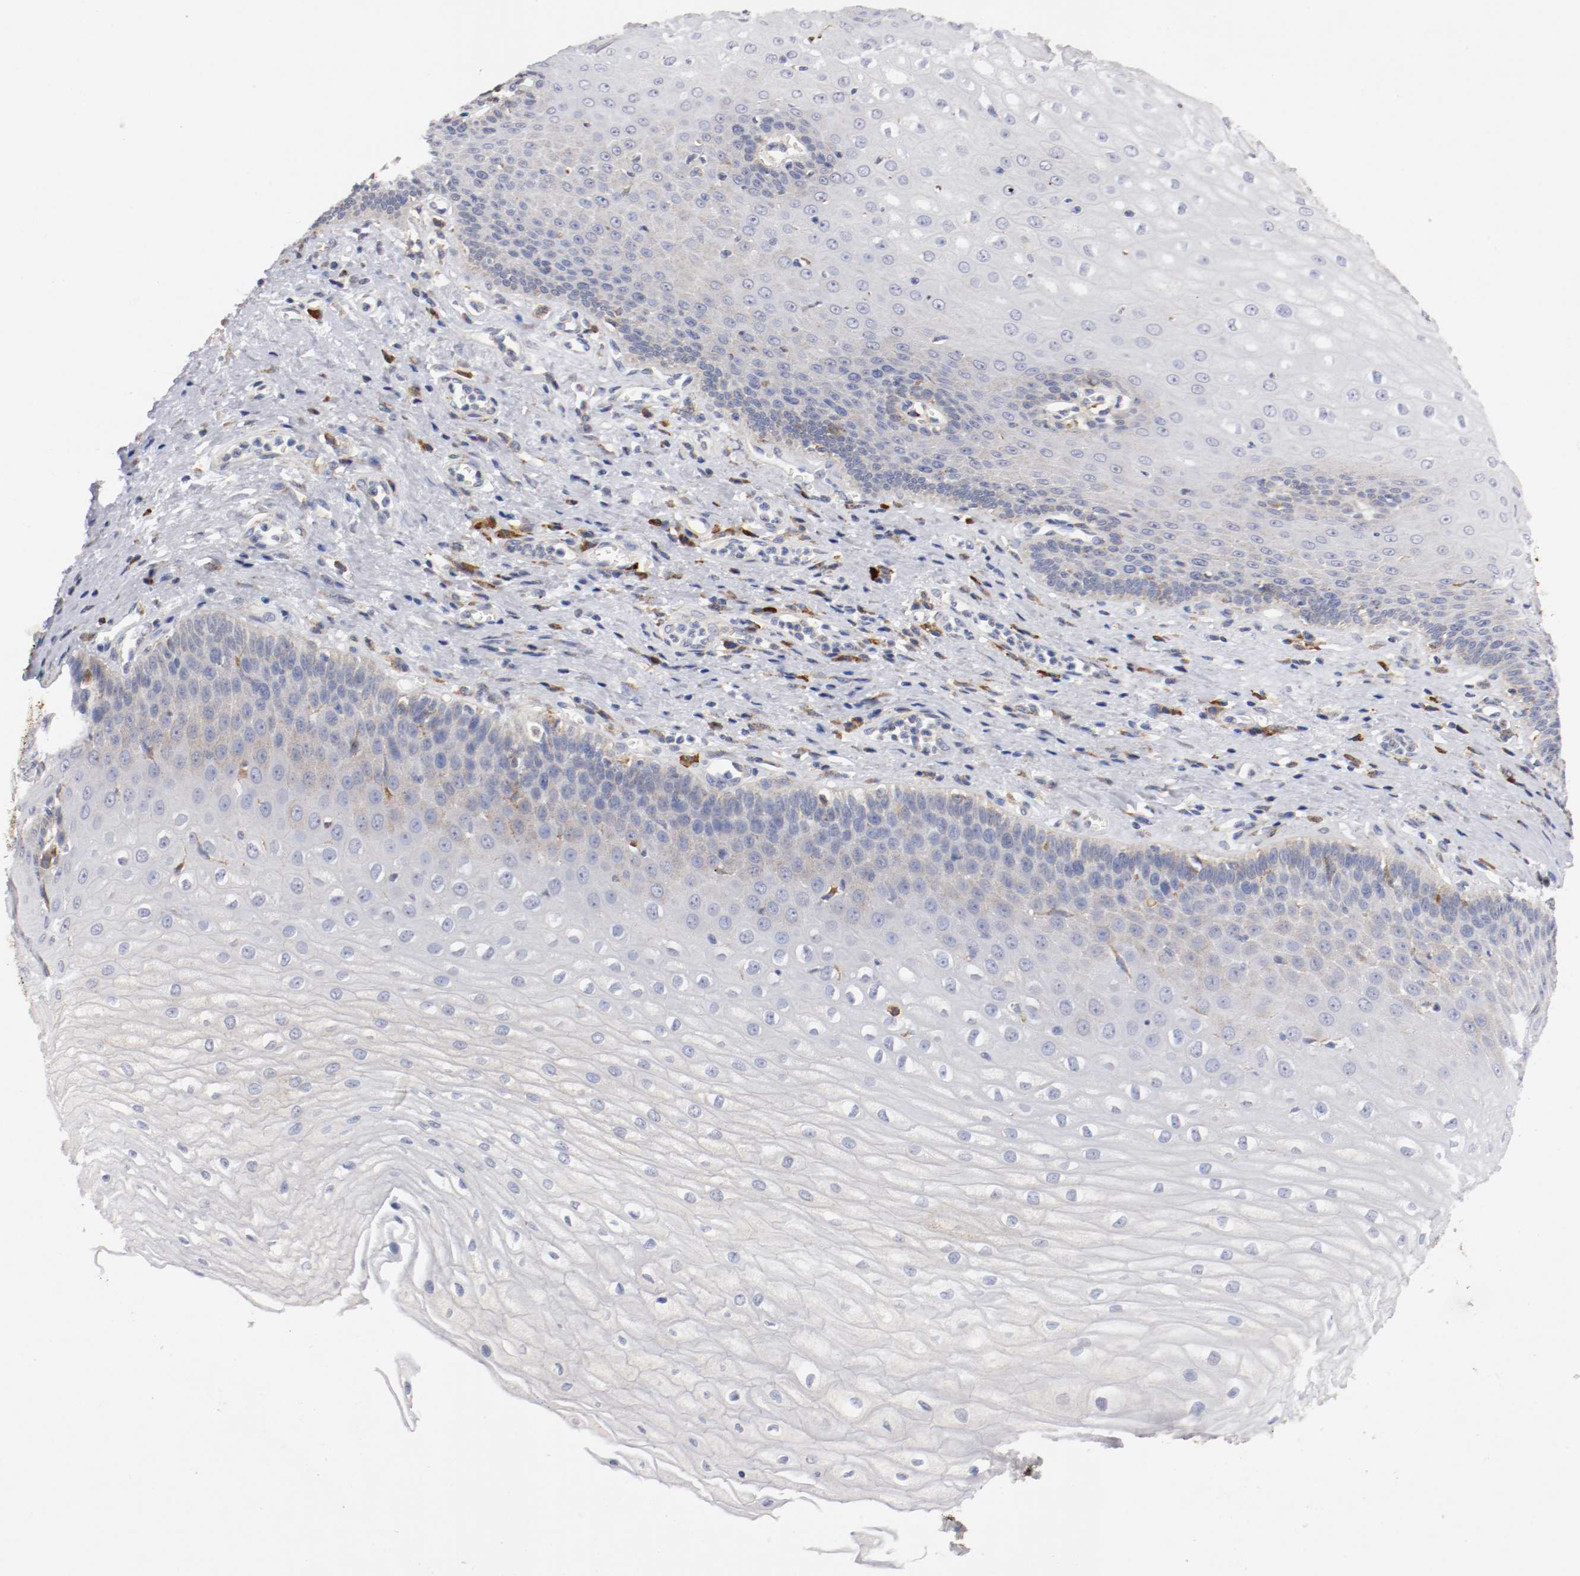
{"staining": {"intensity": "weak", "quantity": "<25%", "location": "cytoplasmic/membranous"}, "tissue": "esophagus", "cell_type": "Squamous epithelial cells", "image_type": "normal", "snomed": [{"axis": "morphology", "description": "Normal tissue, NOS"}, {"axis": "morphology", "description": "Squamous cell carcinoma, NOS"}, {"axis": "topography", "description": "Esophagus"}], "caption": "High power microscopy photomicrograph of an immunohistochemistry (IHC) micrograph of unremarkable esophagus, revealing no significant expression in squamous epithelial cells. (DAB (3,3'-diaminobenzidine) immunohistochemistry (IHC), high magnification).", "gene": "TRAF2", "patient": {"sex": "male", "age": 65}}